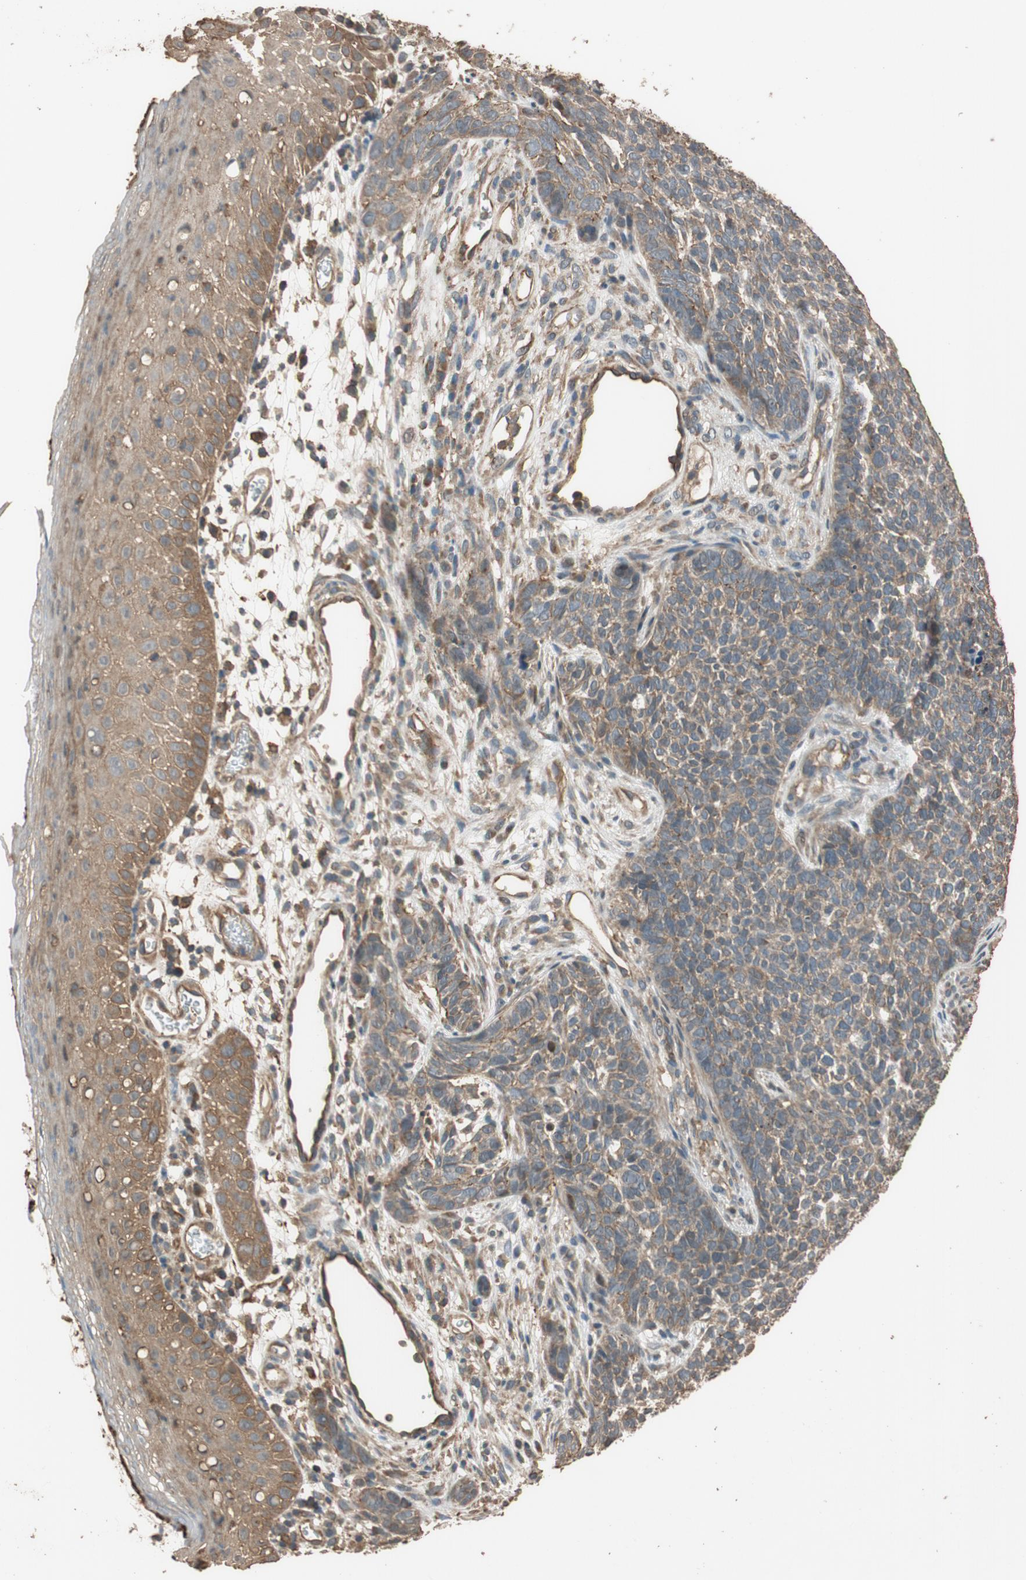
{"staining": {"intensity": "moderate", "quantity": ">75%", "location": "cytoplasmic/membranous"}, "tissue": "skin cancer", "cell_type": "Tumor cells", "image_type": "cancer", "snomed": [{"axis": "morphology", "description": "Basal cell carcinoma"}, {"axis": "topography", "description": "Skin"}], "caption": "The micrograph demonstrates staining of skin cancer (basal cell carcinoma), revealing moderate cytoplasmic/membranous protein staining (brown color) within tumor cells. Nuclei are stained in blue.", "gene": "MST1R", "patient": {"sex": "female", "age": 84}}